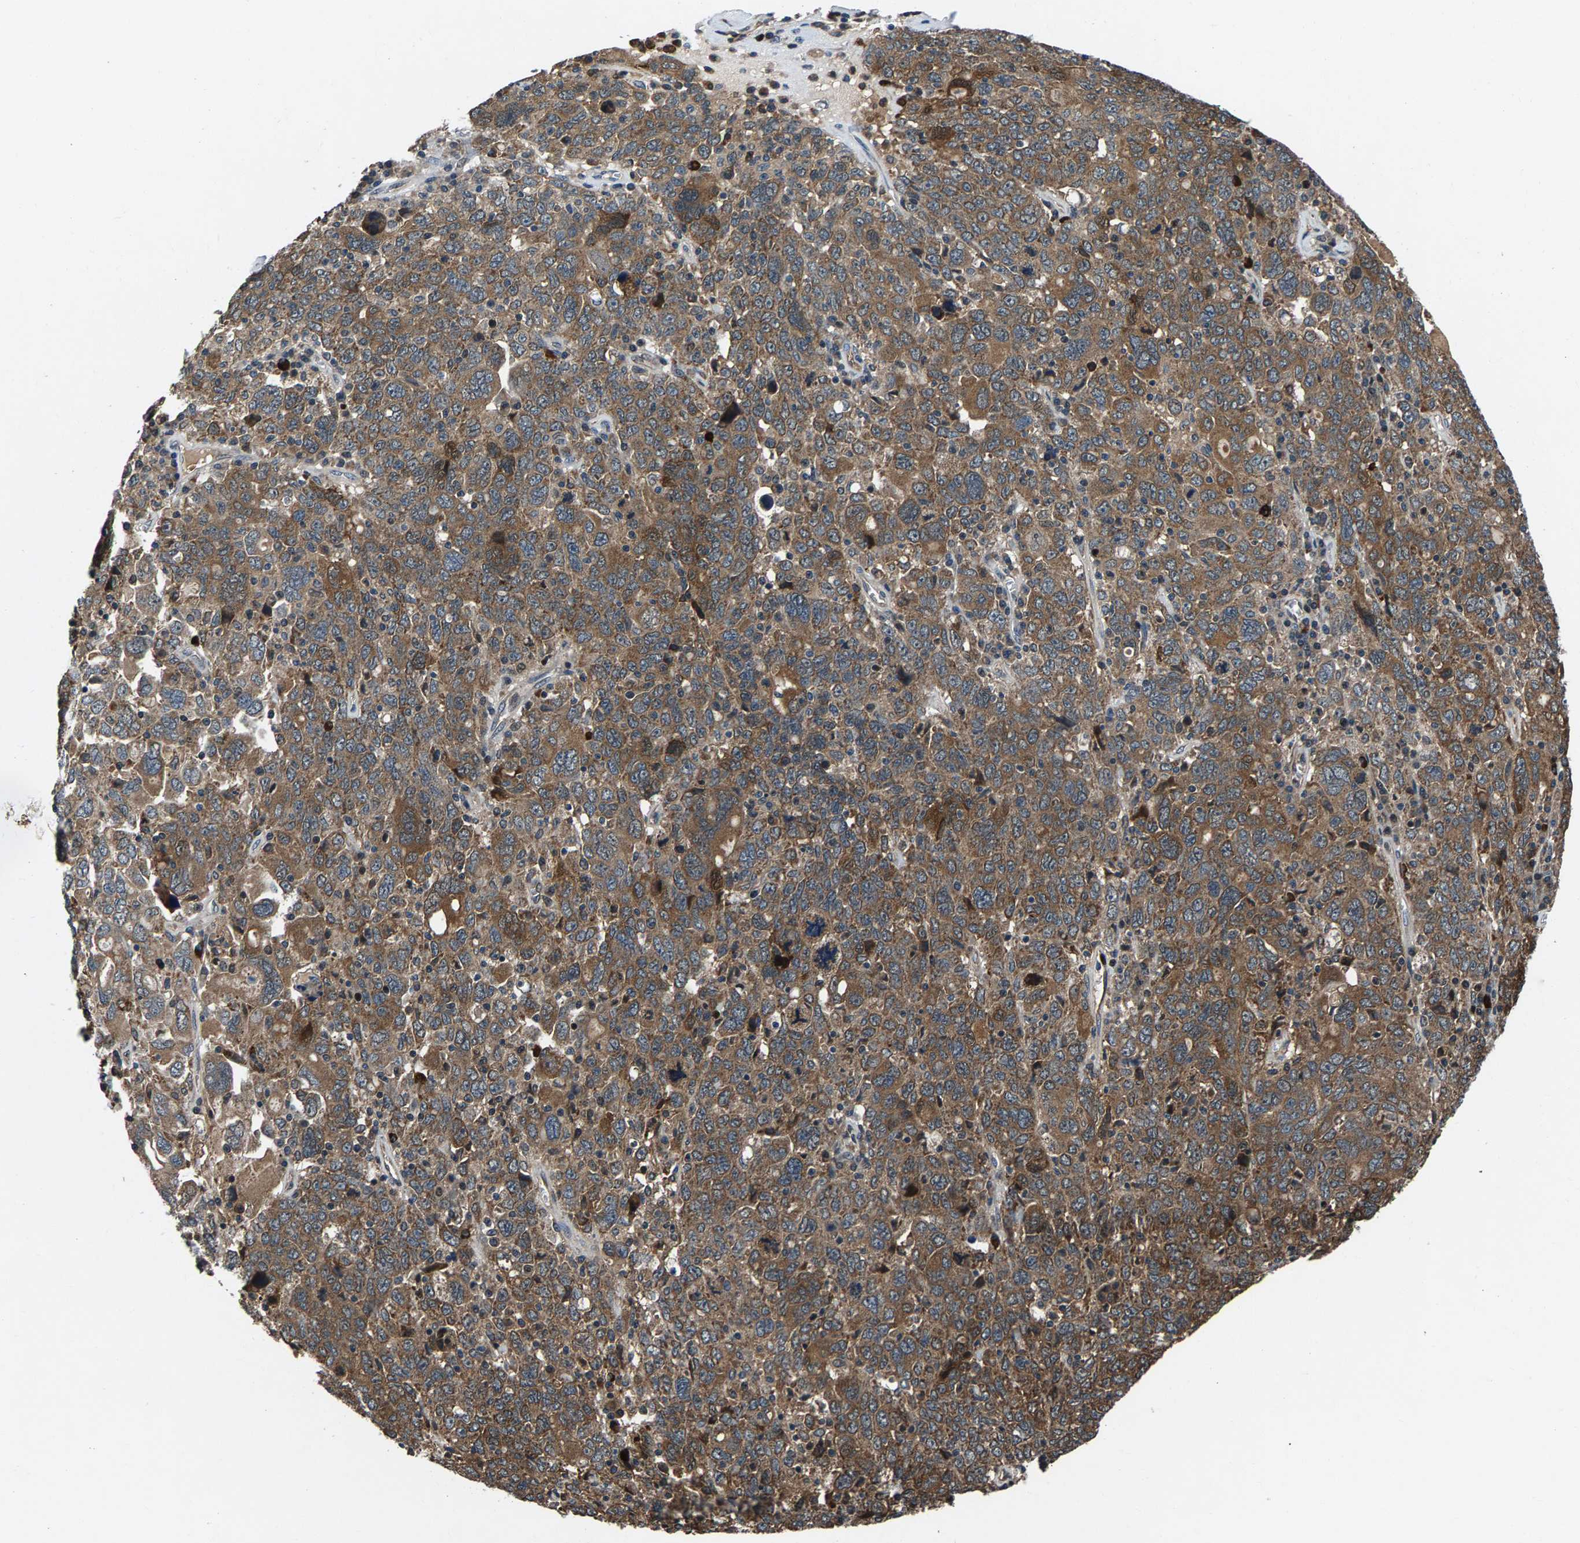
{"staining": {"intensity": "moderate", "quantity": ">75%", "location": "cytoplasmic/membranous"}, "tissue": "ovarian cancer", "cell_type": "Tumor cells", "image_type": "cancer", "snomed": [{"axis": "morphology", "description": "Carcinoma, endometroid"}, {"axis": "topography", "description": "Ovary"}], "caption": "Ovarian cancer tissue demonstrates moderate cytoplasmic/membranous staining in approximately >75% of tumor cells, visualized by immunohistochemistry. (DAB (3,3'-diaminobenzidine) IHC, brown staining for protein, blue staining for nuclei).", "gene": "FAM78A", "patient": {"sex": "female", "age": 62}}